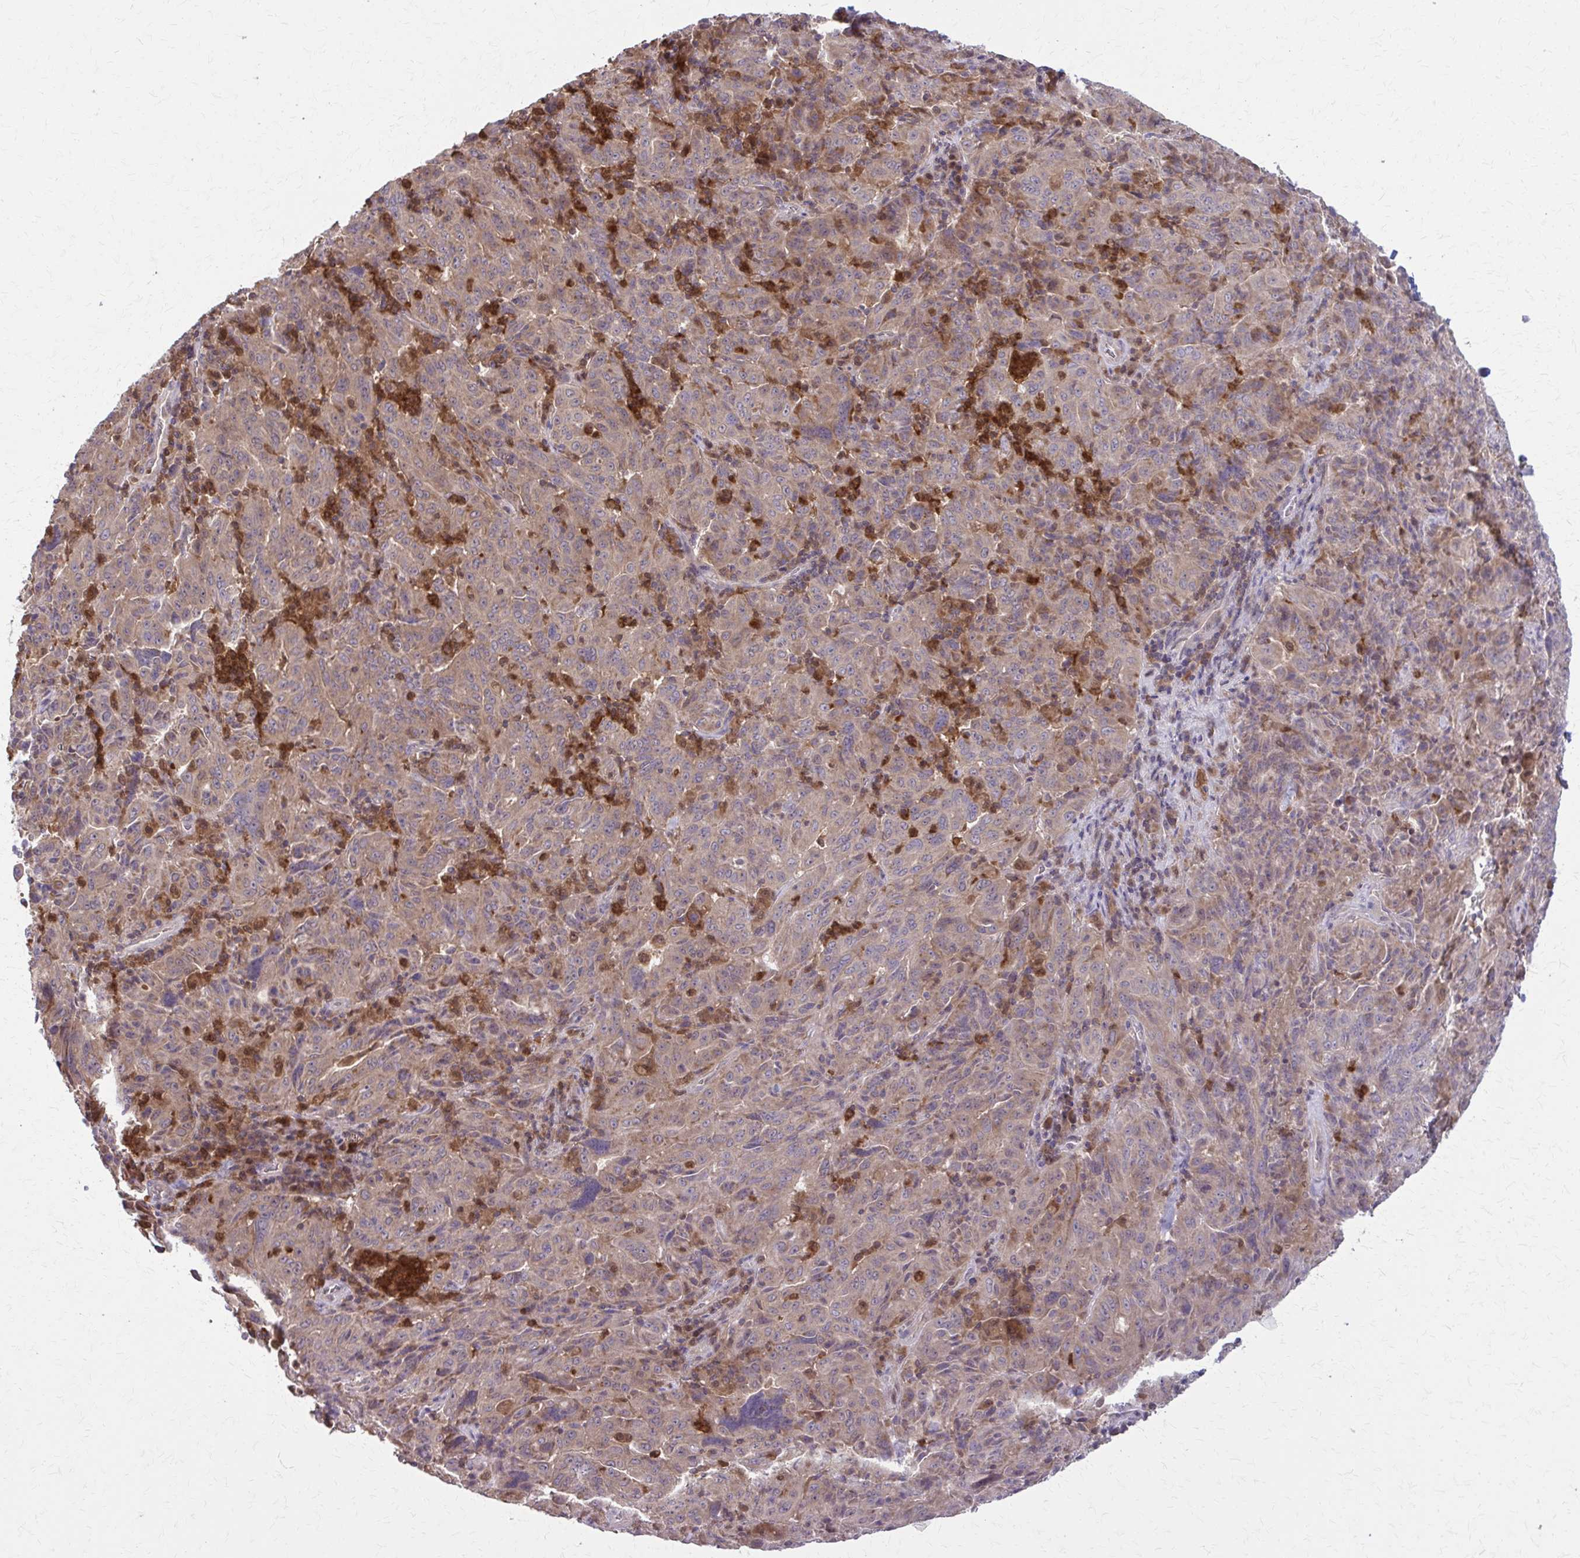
{"staining": {"intensity": "weak", "quantity": ">75%", "location": "cytoplasmic/membranous"}, "tissue": "pancreatic cancer", "cell_type": "Tumor cells", "image_type": "cancer", "snomed": [{"axis": "morphology", "description": "Adenocarcinoma, NOS"}, {"axis": "topography", "description": "Pancreas"}], "caption": "IHC of adenocarcinoma (pancreatic) demonstrates low levels of weak cytoplasmic/membranous staining in about >75% of tumor cells. The staining is performed using DAB (3,3'-diaminobenzidine) brown chromogen to label protein expression. The nuclei are counter-stained blue using hematoxylin.", "gene": "NRBF2", "patient": {"sex": "male", "age": 63}}